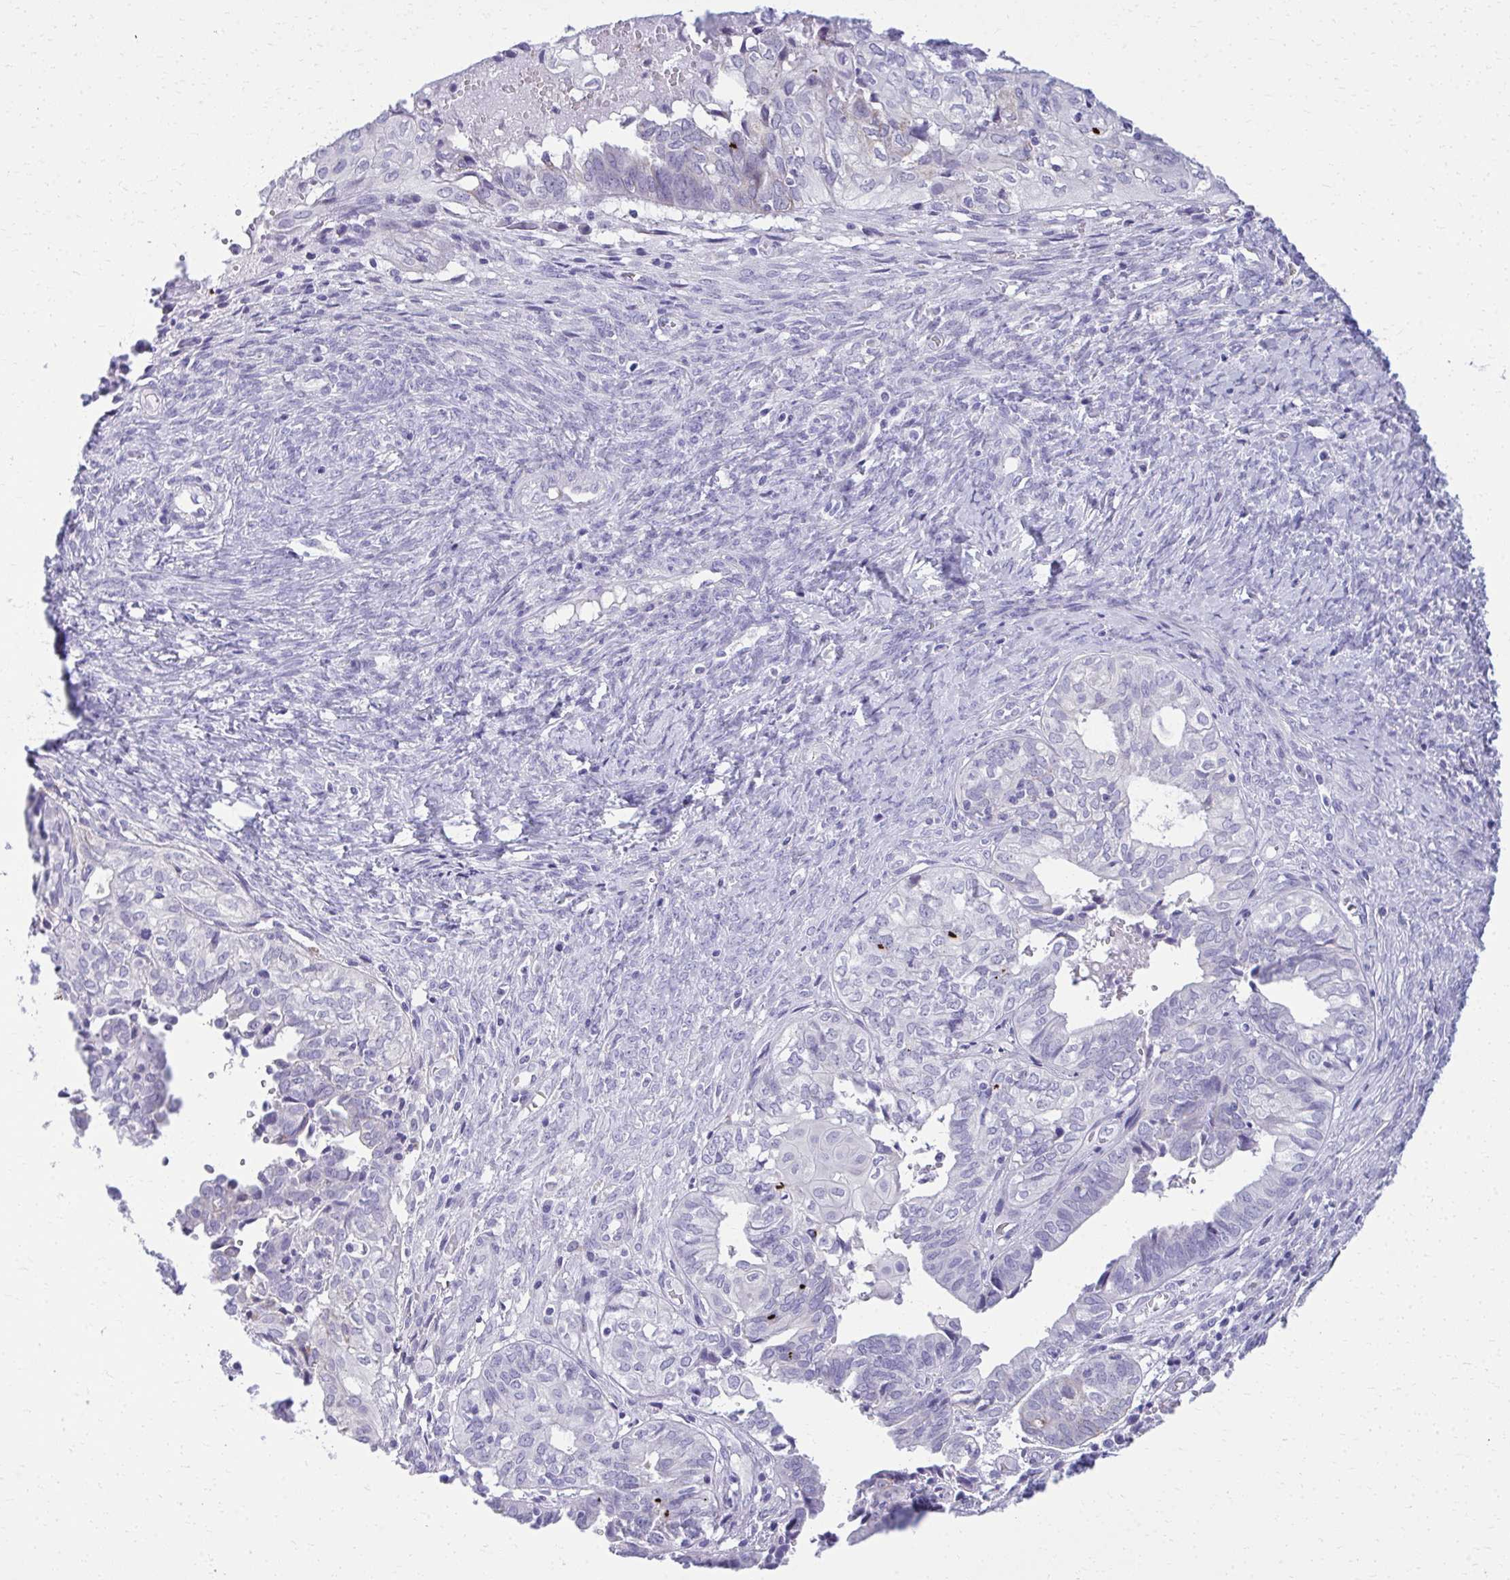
{"staining": {"intensity": "negative", "quantity": "none", "location": "none"}, "tissue": "ovarian cancer", "cell_type": "Tumor cells", "image_type": "cancer", "snomed": [{"axis": "morphology", "description": "Carcinoma, endometroid"}, {"axis": "topography", "description": "Ovary"}], "caption": "Tumor cells are negative for protein expression in human ovarian endometroid carcinoma.", "gene": "AIG1", "patient": {"sex": "female", "age": 64}}